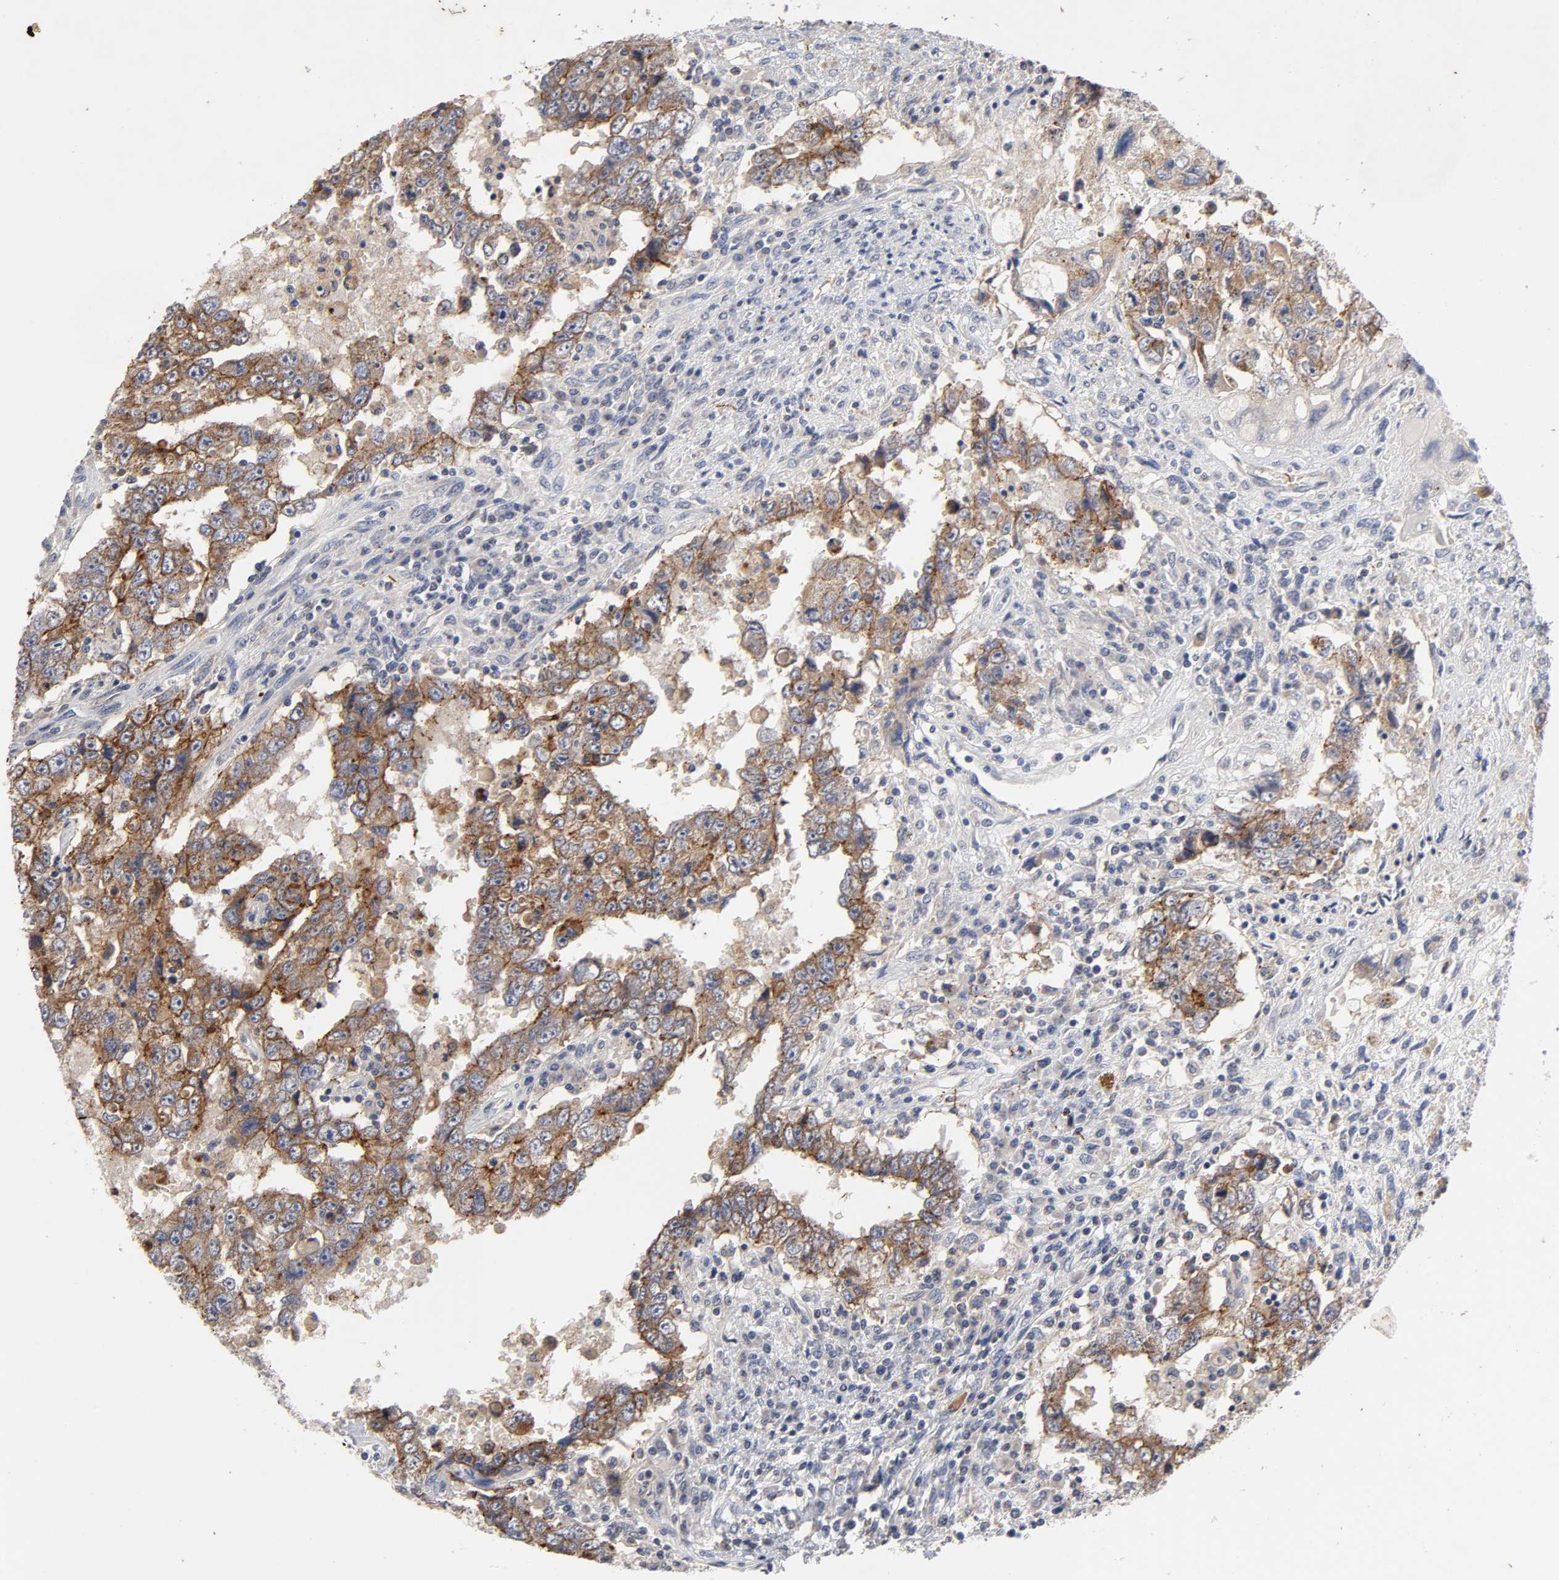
{"staining": {"intensity": "strong", "quantity": ">75%", "location": "cytoplasmic/membranous"}, "tissue": "testis cancer", "cell_type": "Tumor cells", "image_type": "cancer", "snomed": [{"axis": "morphology", "description": "Carcinoma, Embryonal, NOS"}, {"axis": "topography", "description": "Testis"}], "caption": "Immunohistochemical staining of testis cancer shows high levels of strong cytoplasmic/membranous protein positivity in approximately >75% of tumor cells. Using DAB (brown) and hematoxylin (blue) stains, captured at high magnification using brightfield microscopy.", "gene": "CXADR", "patient": {"sex": "male", "age": 26}}